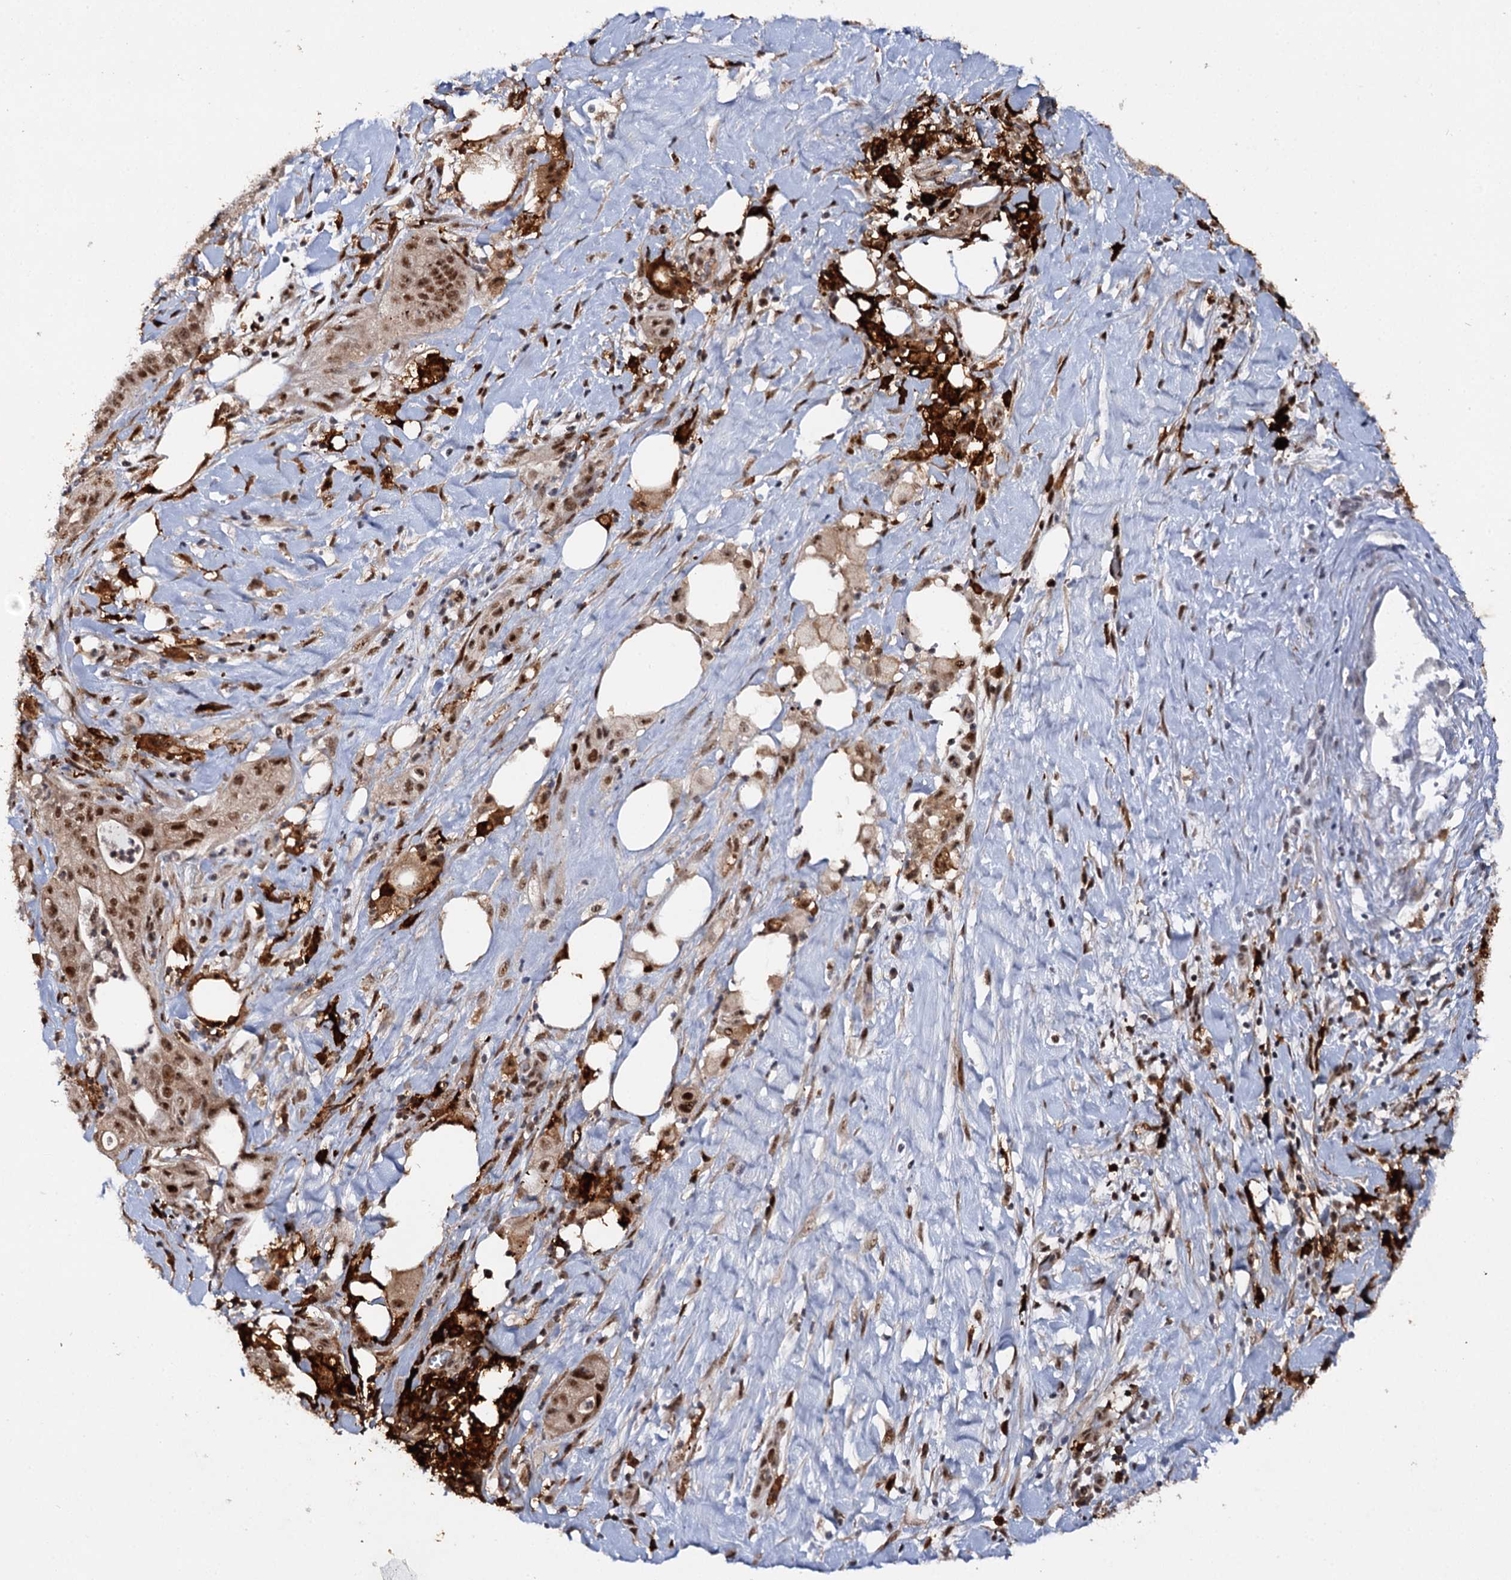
{"staining": {"intensity": "moderate", "quantity": ">75%", "location": "nuclear"}, "tissue": "pancreatic cancer", "cell_type": "Tumor cells", "image_type": "cancer", "snomed": [{"axis": "morphology", "description": "Adenocarcinoma, NOS"}, {"axis": "topography", "description": "Pancreas"}], "caption": "IHC staining of pancreatic adenocarcinoma, which demonstrates medium levels of moderate nuclear staining in approximately >75% of tumor cells indicating moderate nuclear protein expression. The staining was performed using DAB (brown) for protein detection and nuclei were counterstained in hematoxylin (blue).", "gene": "BUD13", "patient": {"sex": "male", "age": 58}}